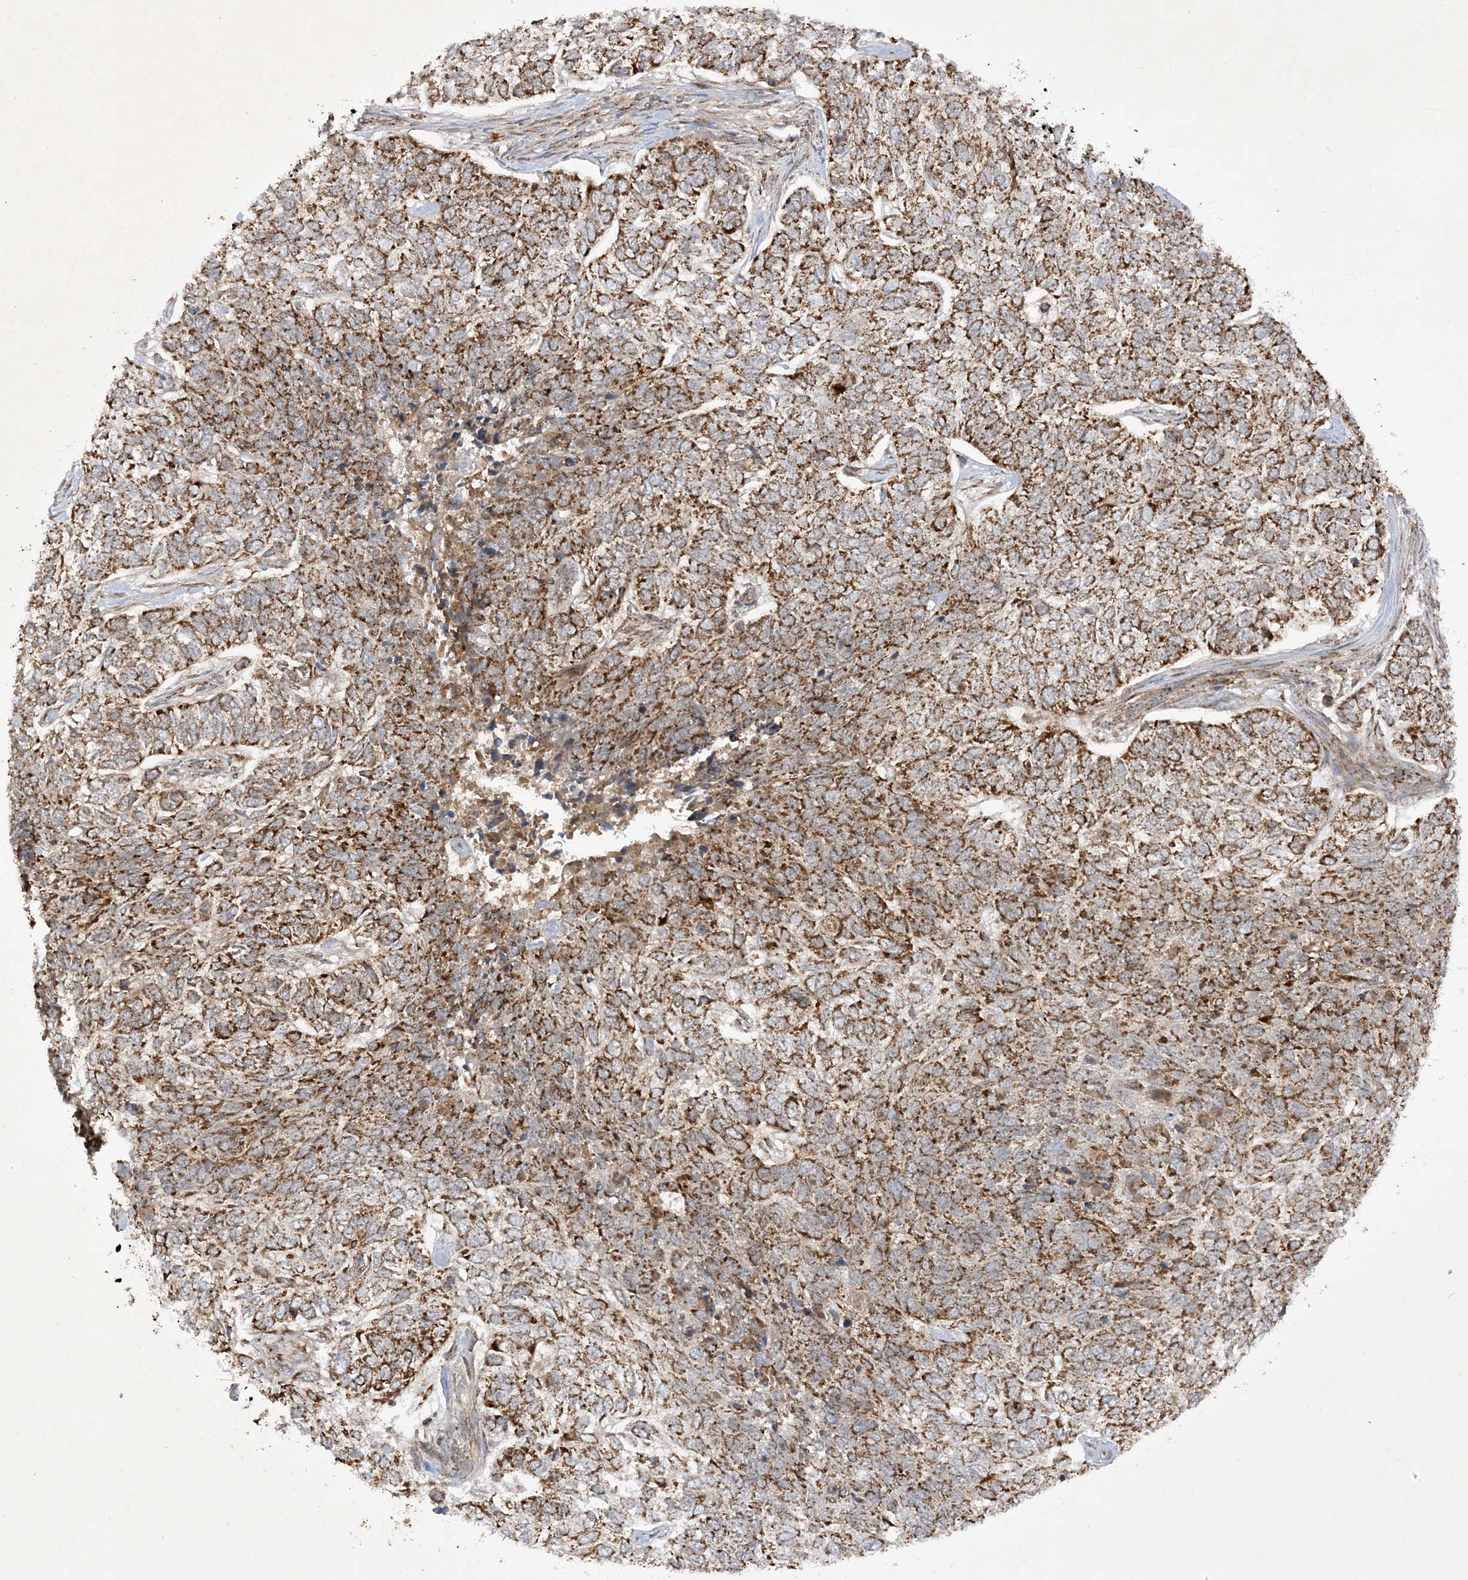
{"staining": {"intensity": "strong", "quantity": "25%-75%", "location": "cytoplasmic/membranous"}, "tissue": "skin cancer", "cell_type": "Tumor cells", "image_type": "cancer", "snomed": [{"axis": "morphology", "description": "Basal cell carcinoma"}, {"axis": "topography", "description": "Skin"}], "caption": "Immunohistochemistry (IHC) image of neoplastic tissue: human skin basal cell carcinoma stained using immunohistochemistry shows high levels of strong protein expression localized specifically in the cytoplasmic/membranous of tumor cells, appearing as a cytoplasmic/membranous brown color.", "gene": "NDUFAF3", "patient": {"sex": "female", "age": 65}}